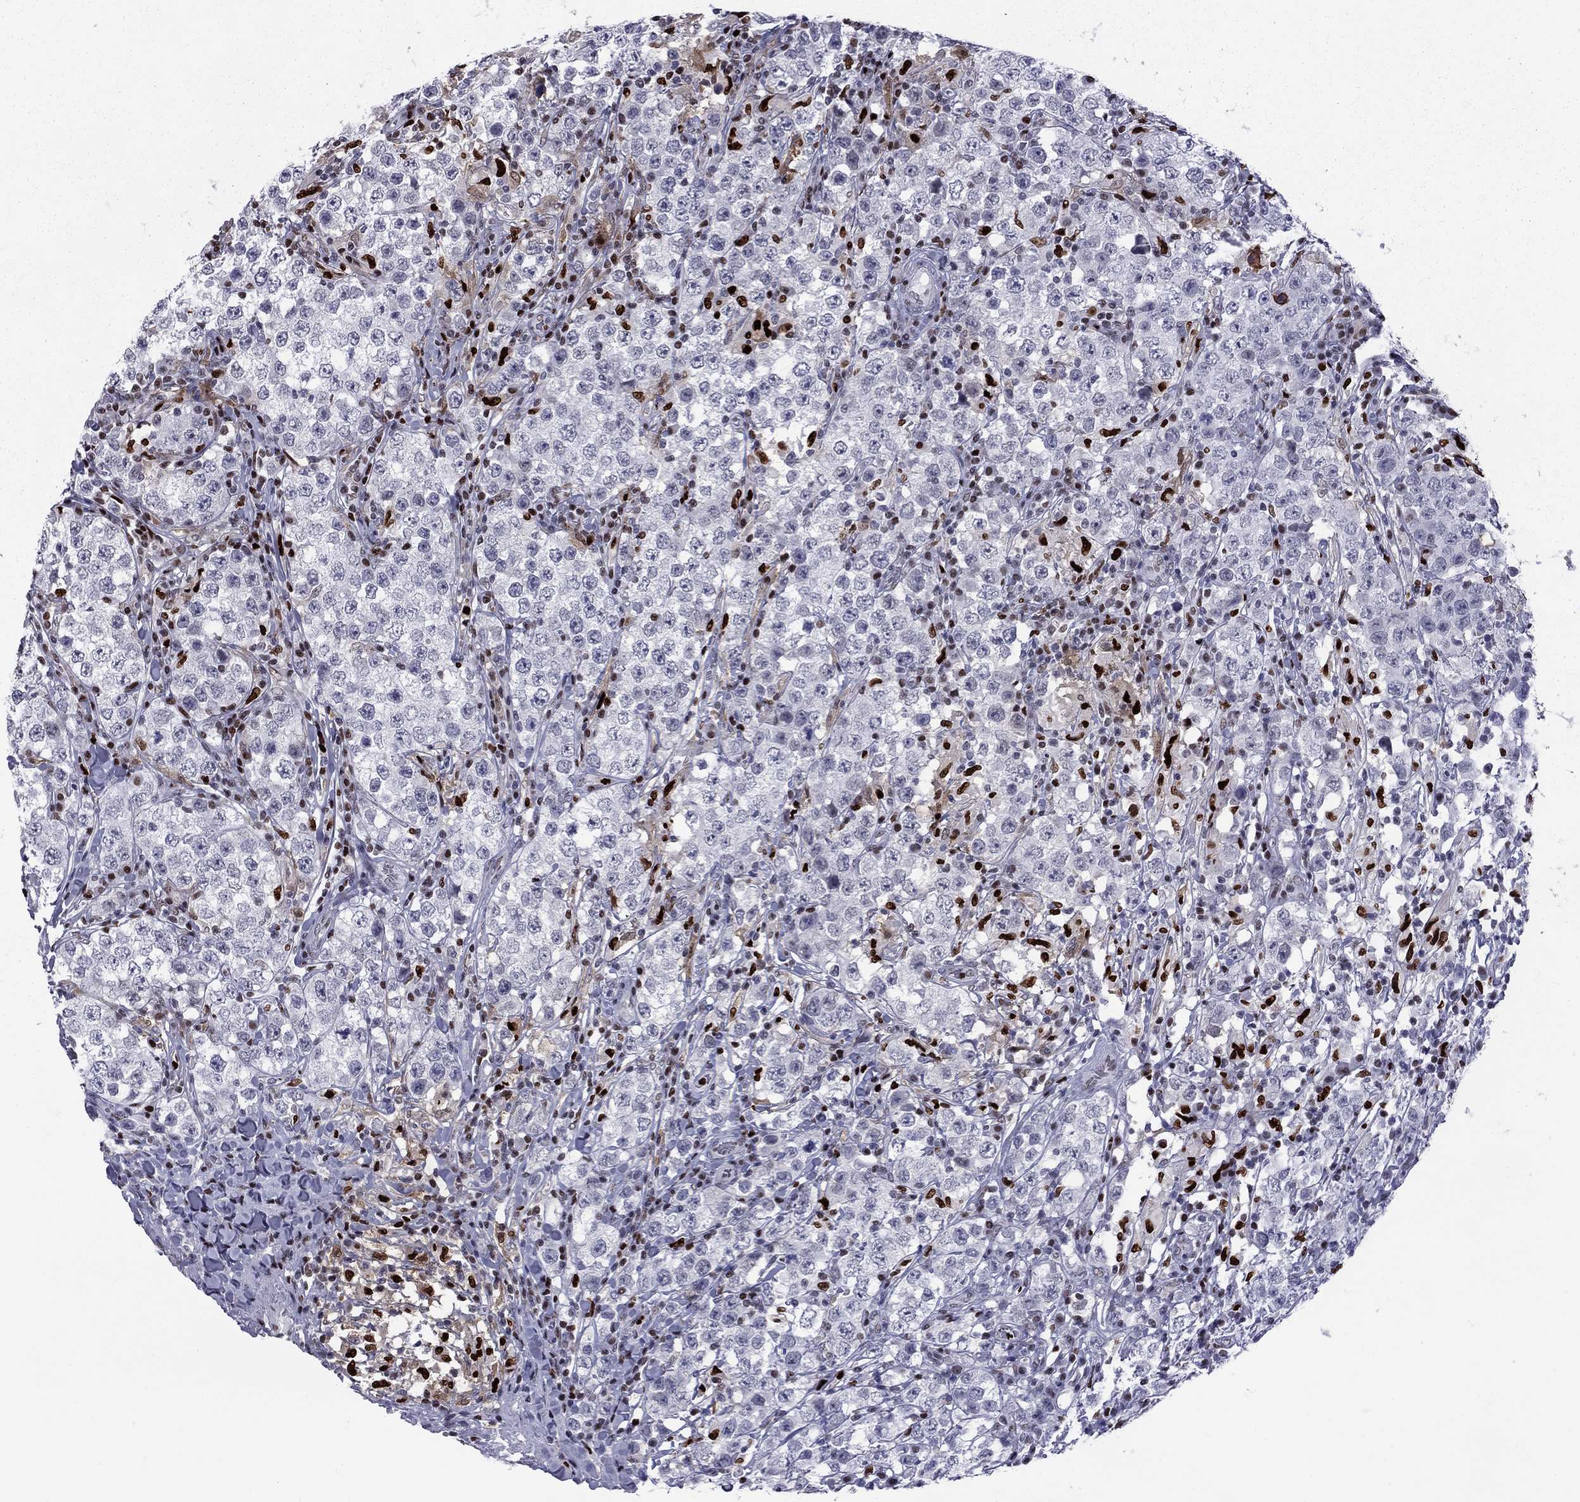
{"staining": {"intensity": "negative", "quantity": "none", "location": "none"}, "tissue": "testis cancer", "cell_type": "Tumor cells", "image_type": "cancer", "snomed": [{"axis": "morphology", "description": "Seminoma, NOS"}, {"axis": "morphology", "description": "Carcinoma, Embryonal, NOS"}, {"axis": "topography", "description": "Testis"}], "caption": "There is no significant staining in tumor cells of testis seminoma.", "gene": "PCGF3", "patient": {"sex": "male", "age": 41}}